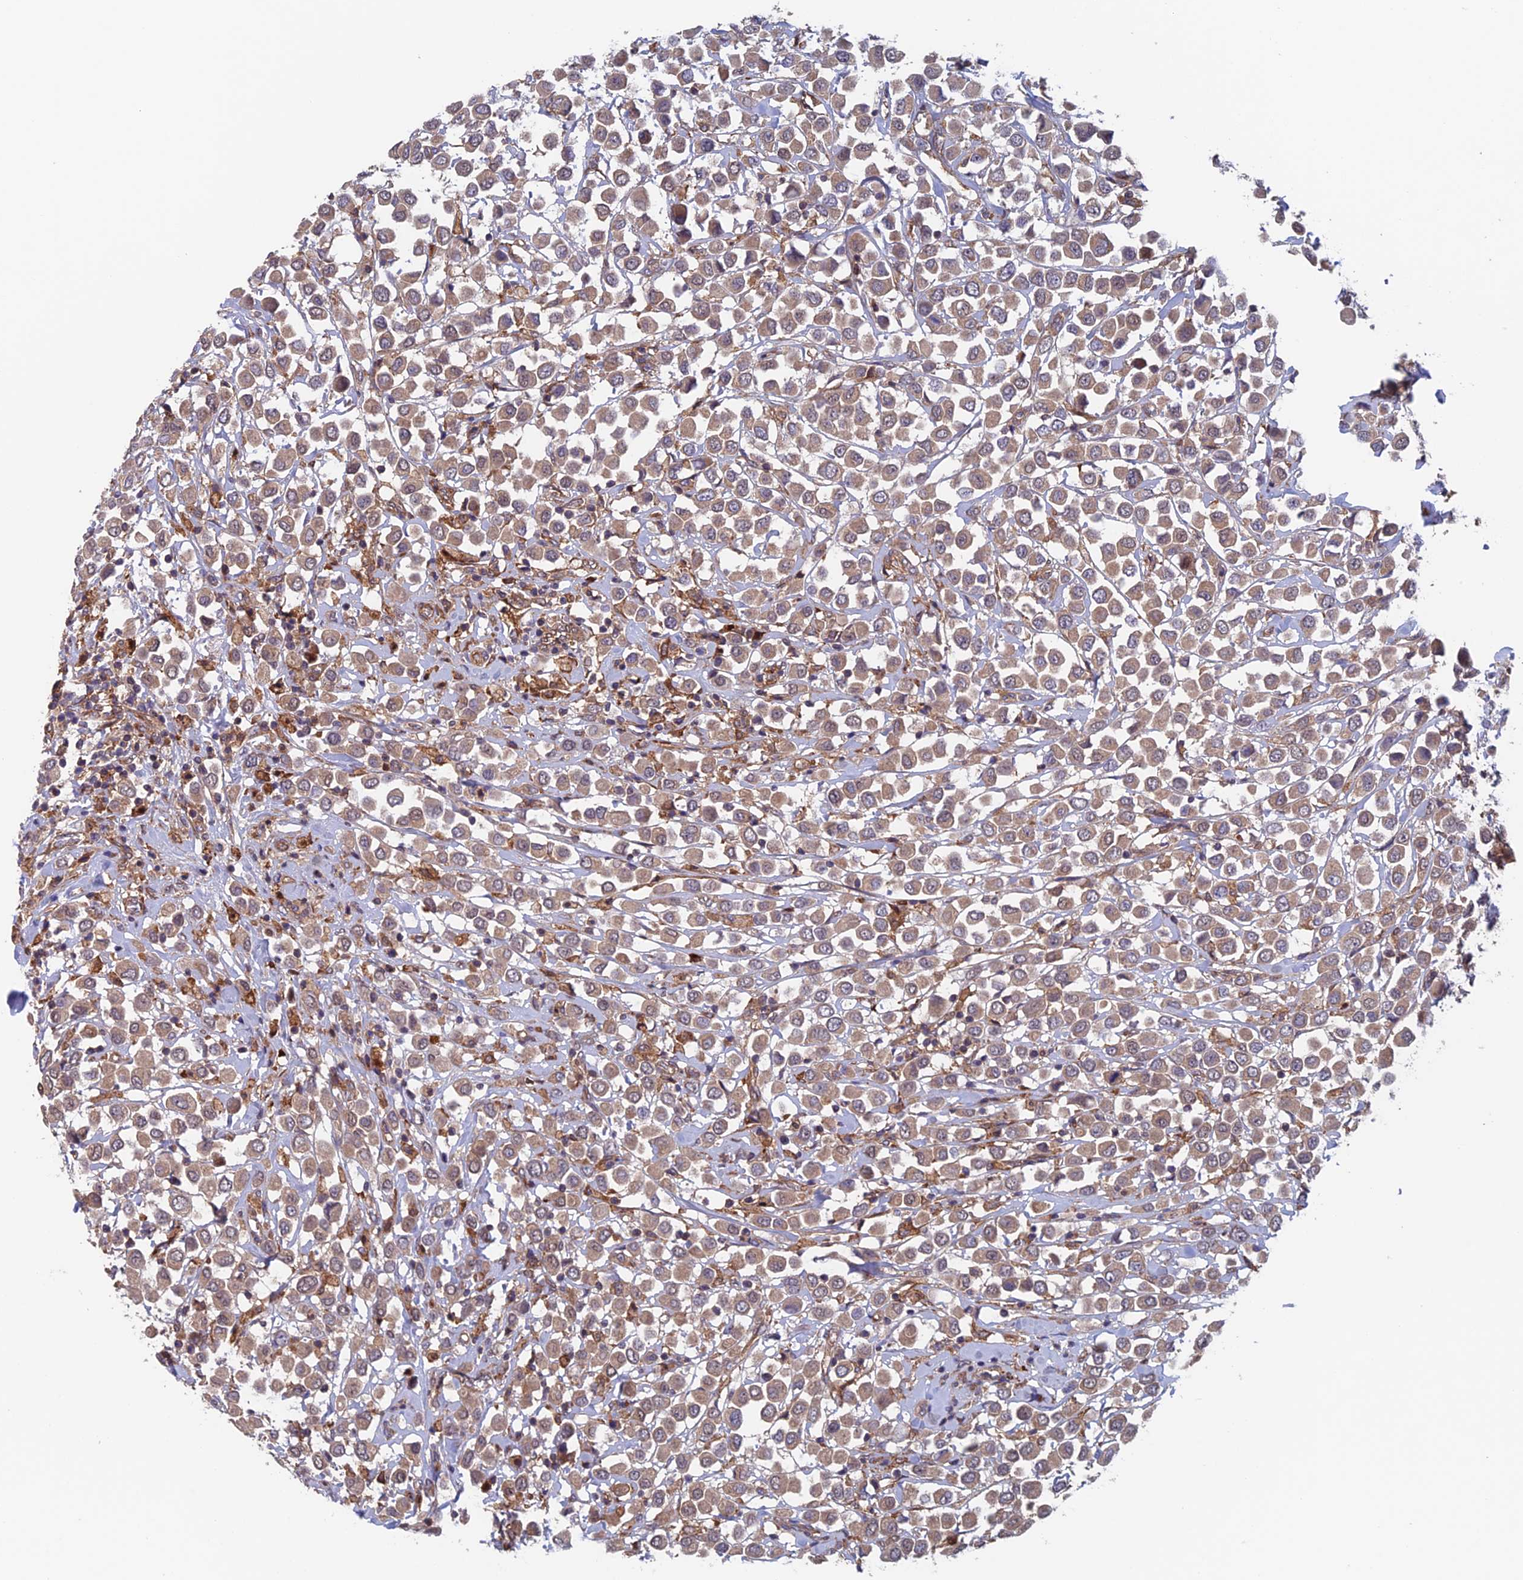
{"staining": {"intensity": "moderate", "quantity": ">75%", "location": "cytoplasmic/membranous"}, "tissue": "breast cancer", "cell_type": "Tumor cells", "image_type": "cancer", "snomed": [{"axis": "morphology", "description": "Duct carcinoma"}, {"axis": "topography", "description": "Breast"}], "caption": "Breast cancer (intraductal carcinoma) stained for a protein (brown) reveals moderate cytoplasmic/membranous positive expression in approximately >75% of tumor cells.", "gene": "NUDT16L1", "patient": {"sex": "female", "age": 61}}